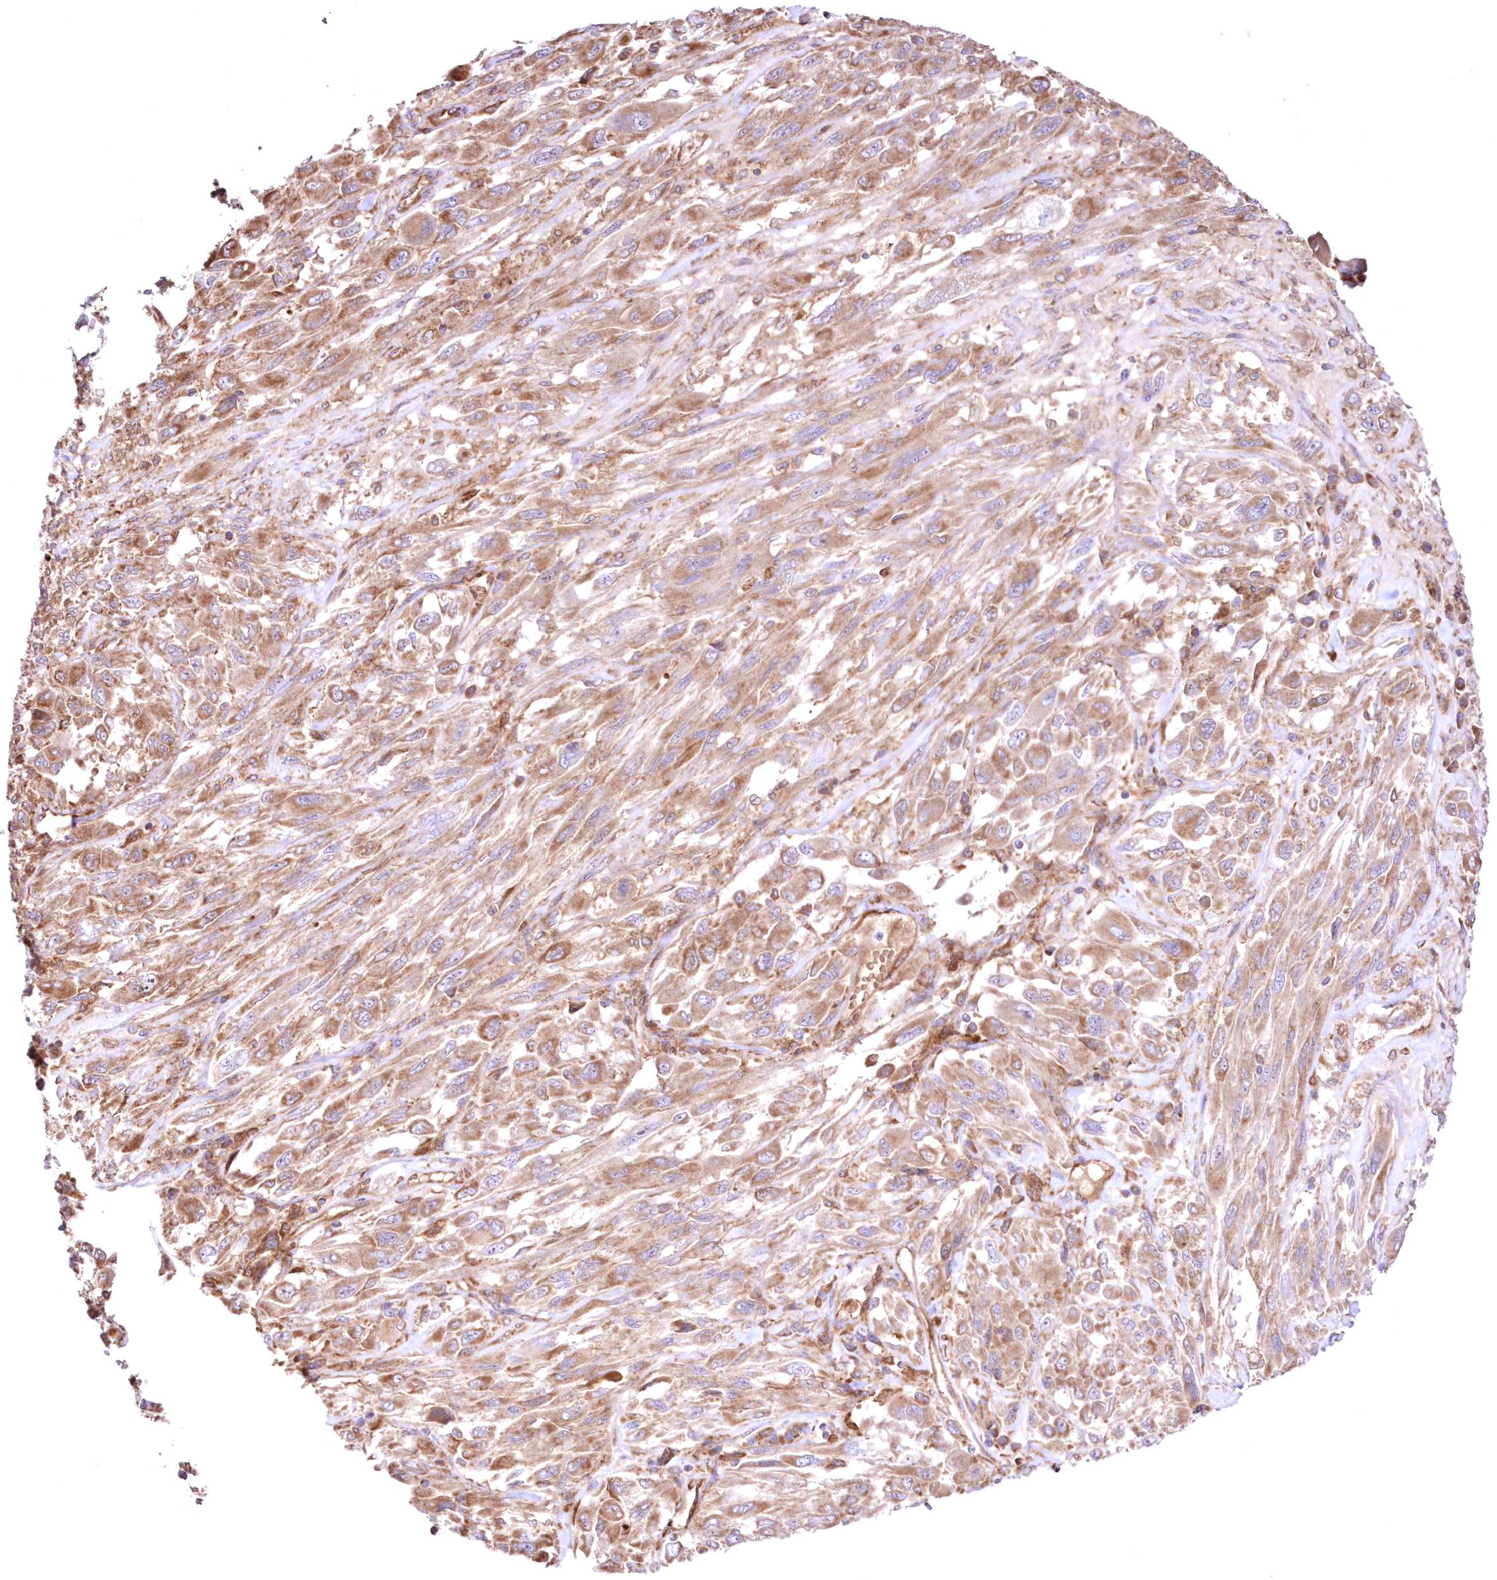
{"staining": {"intensity": "weak", "quantity": ">75%", "location": "cytoplasmic/membranous"}, "tissue": "melanoma", "cell_type": "Tumor cells", "image_type": "cancer", "snomed": [{"axis": "morphology", "description": "Malignant melanoma, NOS"}, {"axis": "topography", "description": "Skin"}], "caption": "DAB immunohistochemical staining of melanoma reveals weak cytoplasmic/membranous protein expression in approximately >75% of tumor cells. Nuclei are stained in blue.", "gene": "FCHO2", "patient": {"sex": "female", "age": 91}}